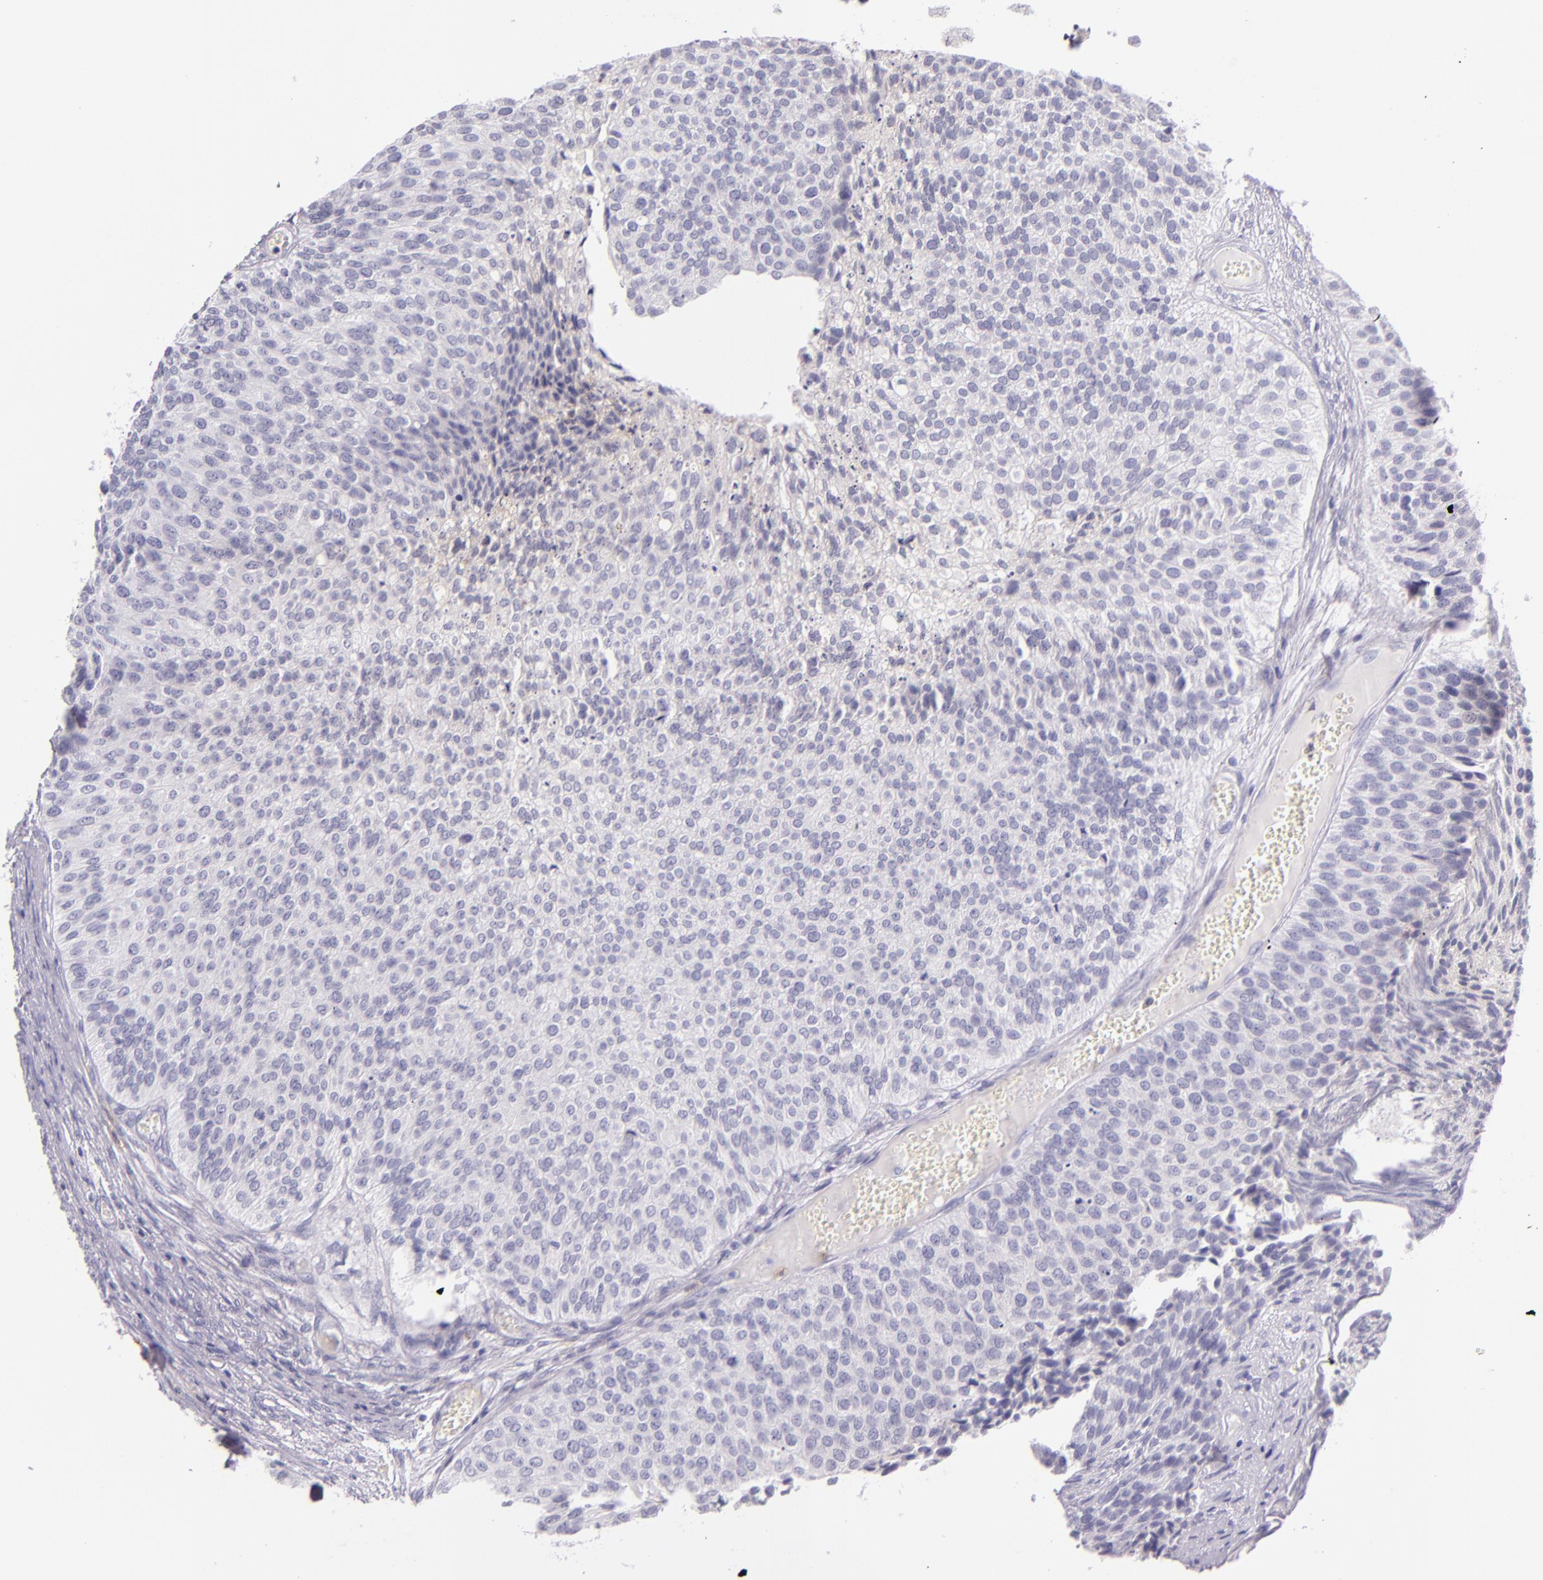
{"staining": {"intensity": "negative", "quantity": "none", "location": "none"}, "tissue": "urothelial cancer", "cell_type": "Tumor cells", "image_type": "cancer", "snomed": [{"axis": "morphology", "description": "Urothelial carcinoma, Low grade"}, {"axis": "topography", "description": "Urinary bladder"}], "caption": "Low-grade urothelial carcinoma stained for a protein using immunohistochemistry reveals no expression tumor cells.", "gene": "CEACAM1", "patient": {"sex": "male", "age": 84}}